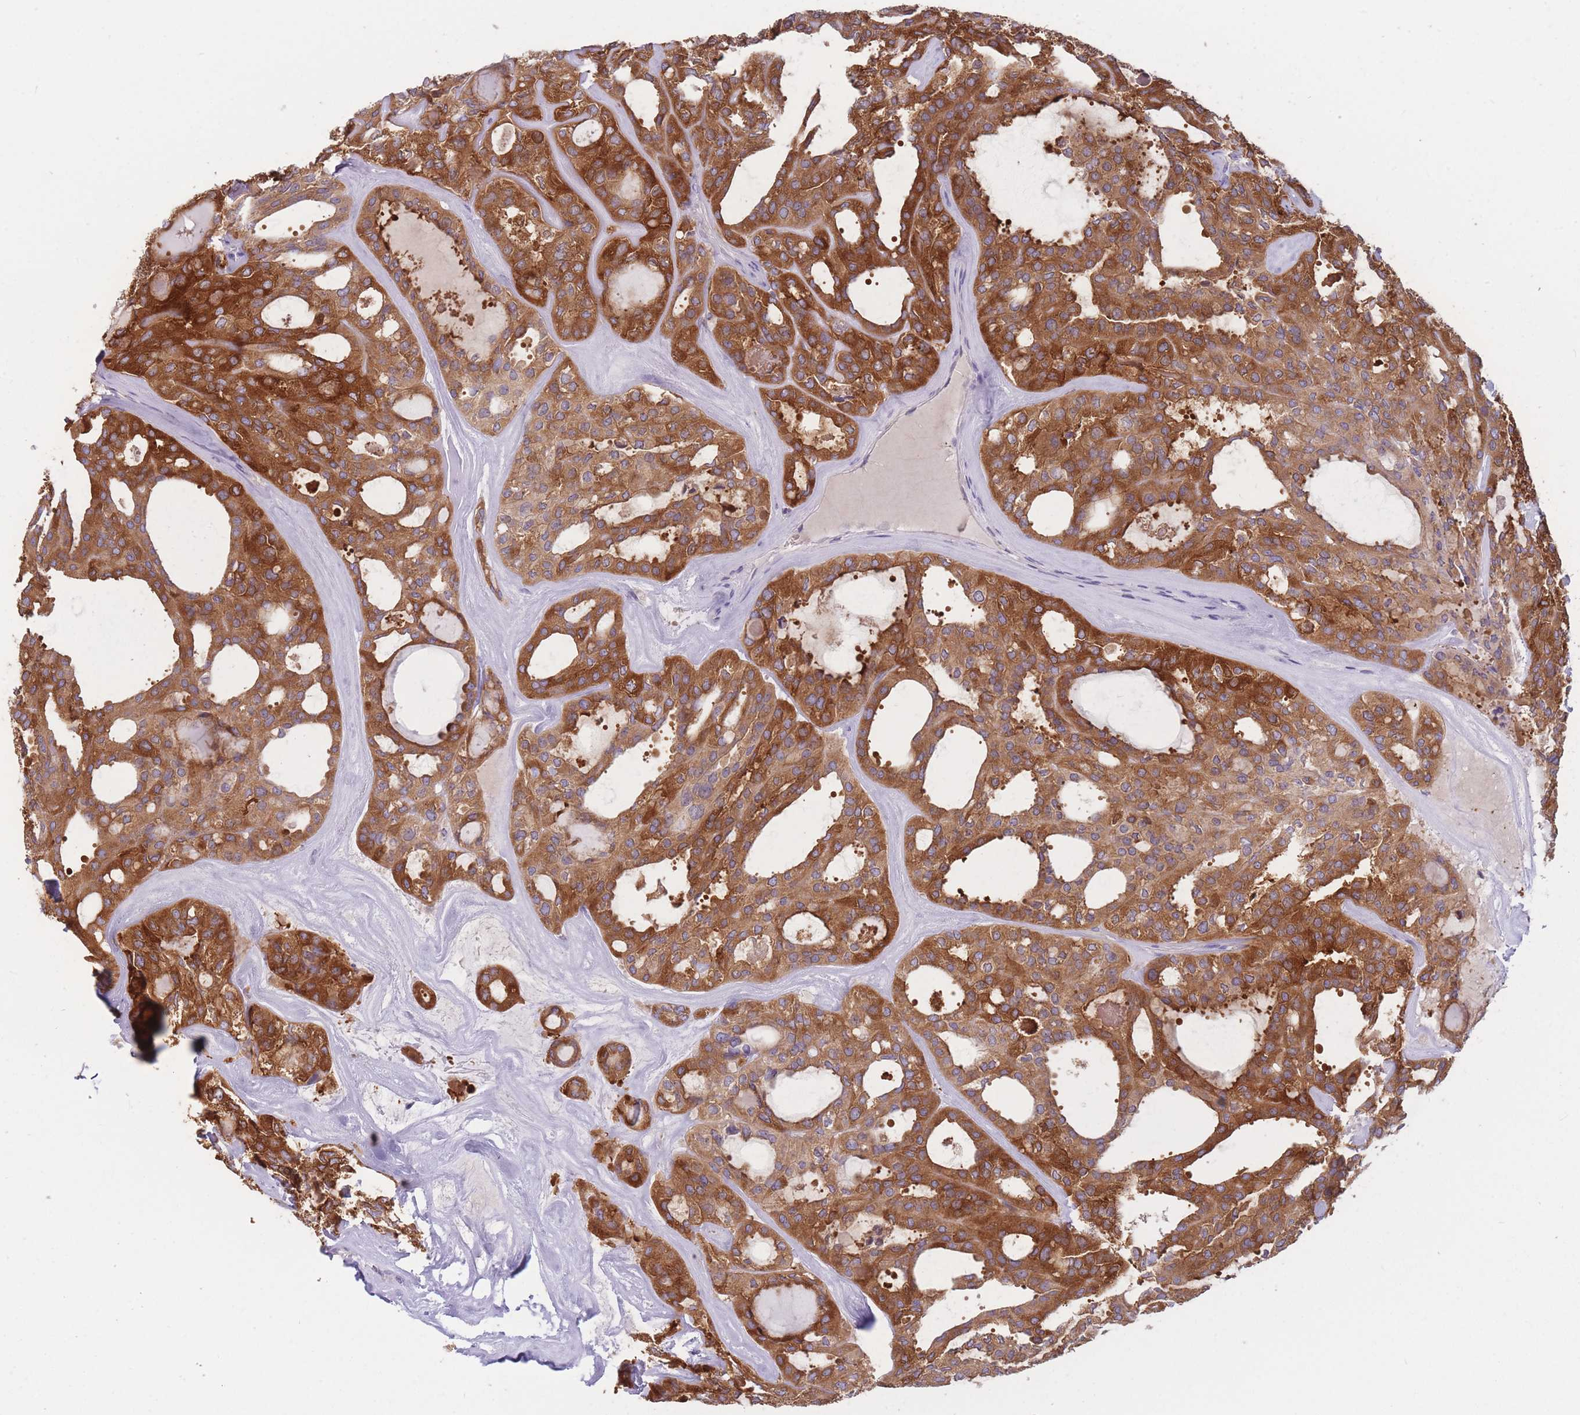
{"staining": {"intensity": "strong", "quantity": ">75%", "location": "cytoplasmic/membranous"}, "tissue": "thyroid cancer", "cell_type": "Tumor cells", "image_type": "cancer", "snomed": [{"axis": "morphology", "description": "Follicular adenoma carcinoma, NOS"}, {"axis": "topography", "description": "Thyroid gland"}], "caption": "About >75% of tumor cells in thyroid follicular adenoma carcinoma demonstrate strong cytoplasmic/membranous protein staining as visualized by brown immunohistochemical staining.", "gene": "ST3GAL4", "patient": {"sex": "male", "age": 75}}